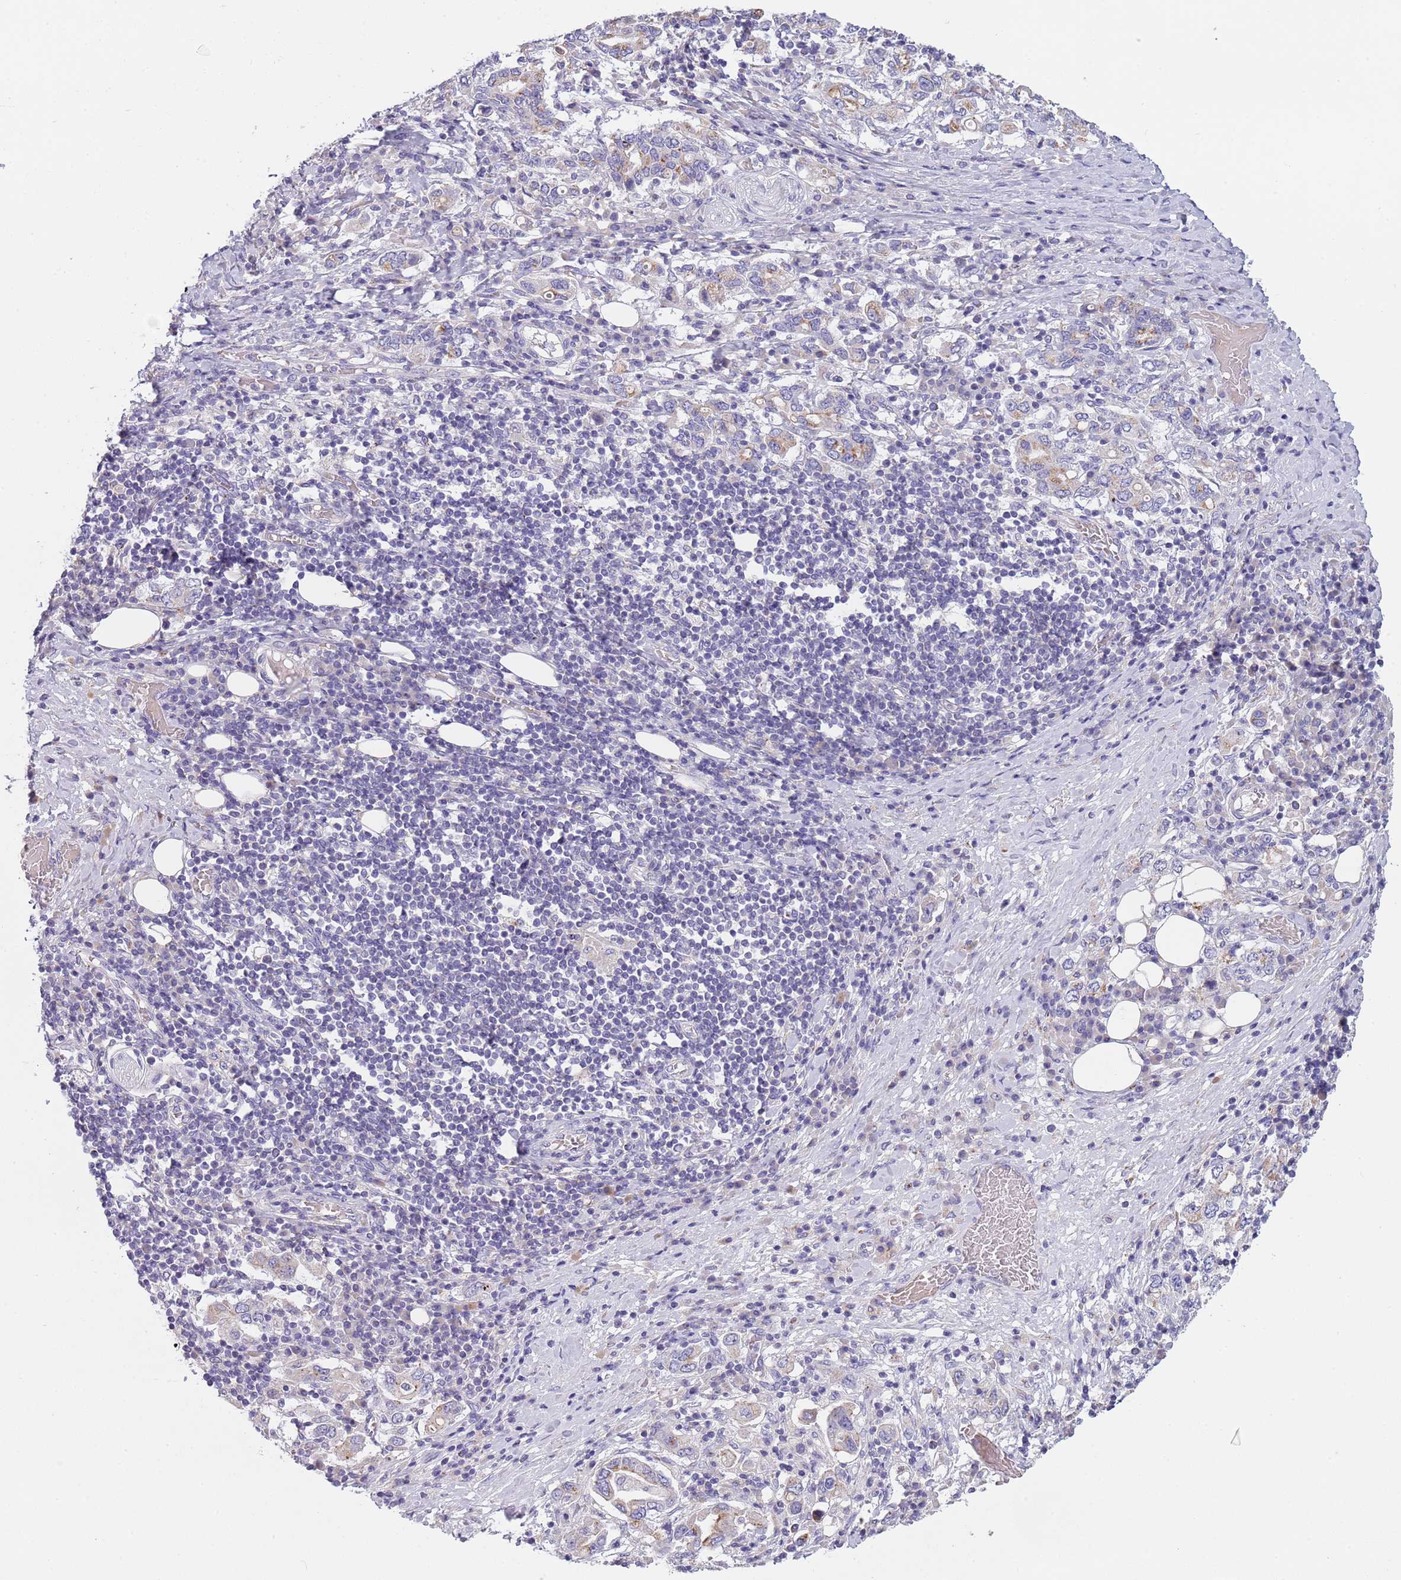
{"staining": {"intensity": "weak", "quantity": "25%-75%", "location": "cytoplasmic/membranous"}, "tissue": "stomach cancer", "cell_type": "Tumor cells", "image_type": "cancer", "snomed": [{"axis": "morphology", "description": "Adenocarcinoma, NOS"}, {"axis": "topography", "description": "Stomach, upper"}, {"axis": "topography", "description": "Stomach"}], "caption": "The image reveals immunohistochemical staining of stomach cancer. There is weak cytoplasmic/membranous staining is present in approximately 25%-75% of tumor cells. (Brightfield microscopy of DAB IHC at high magnification).", "gene": "MAN1C1", "patient": {"sex": "male", "age": 62}}